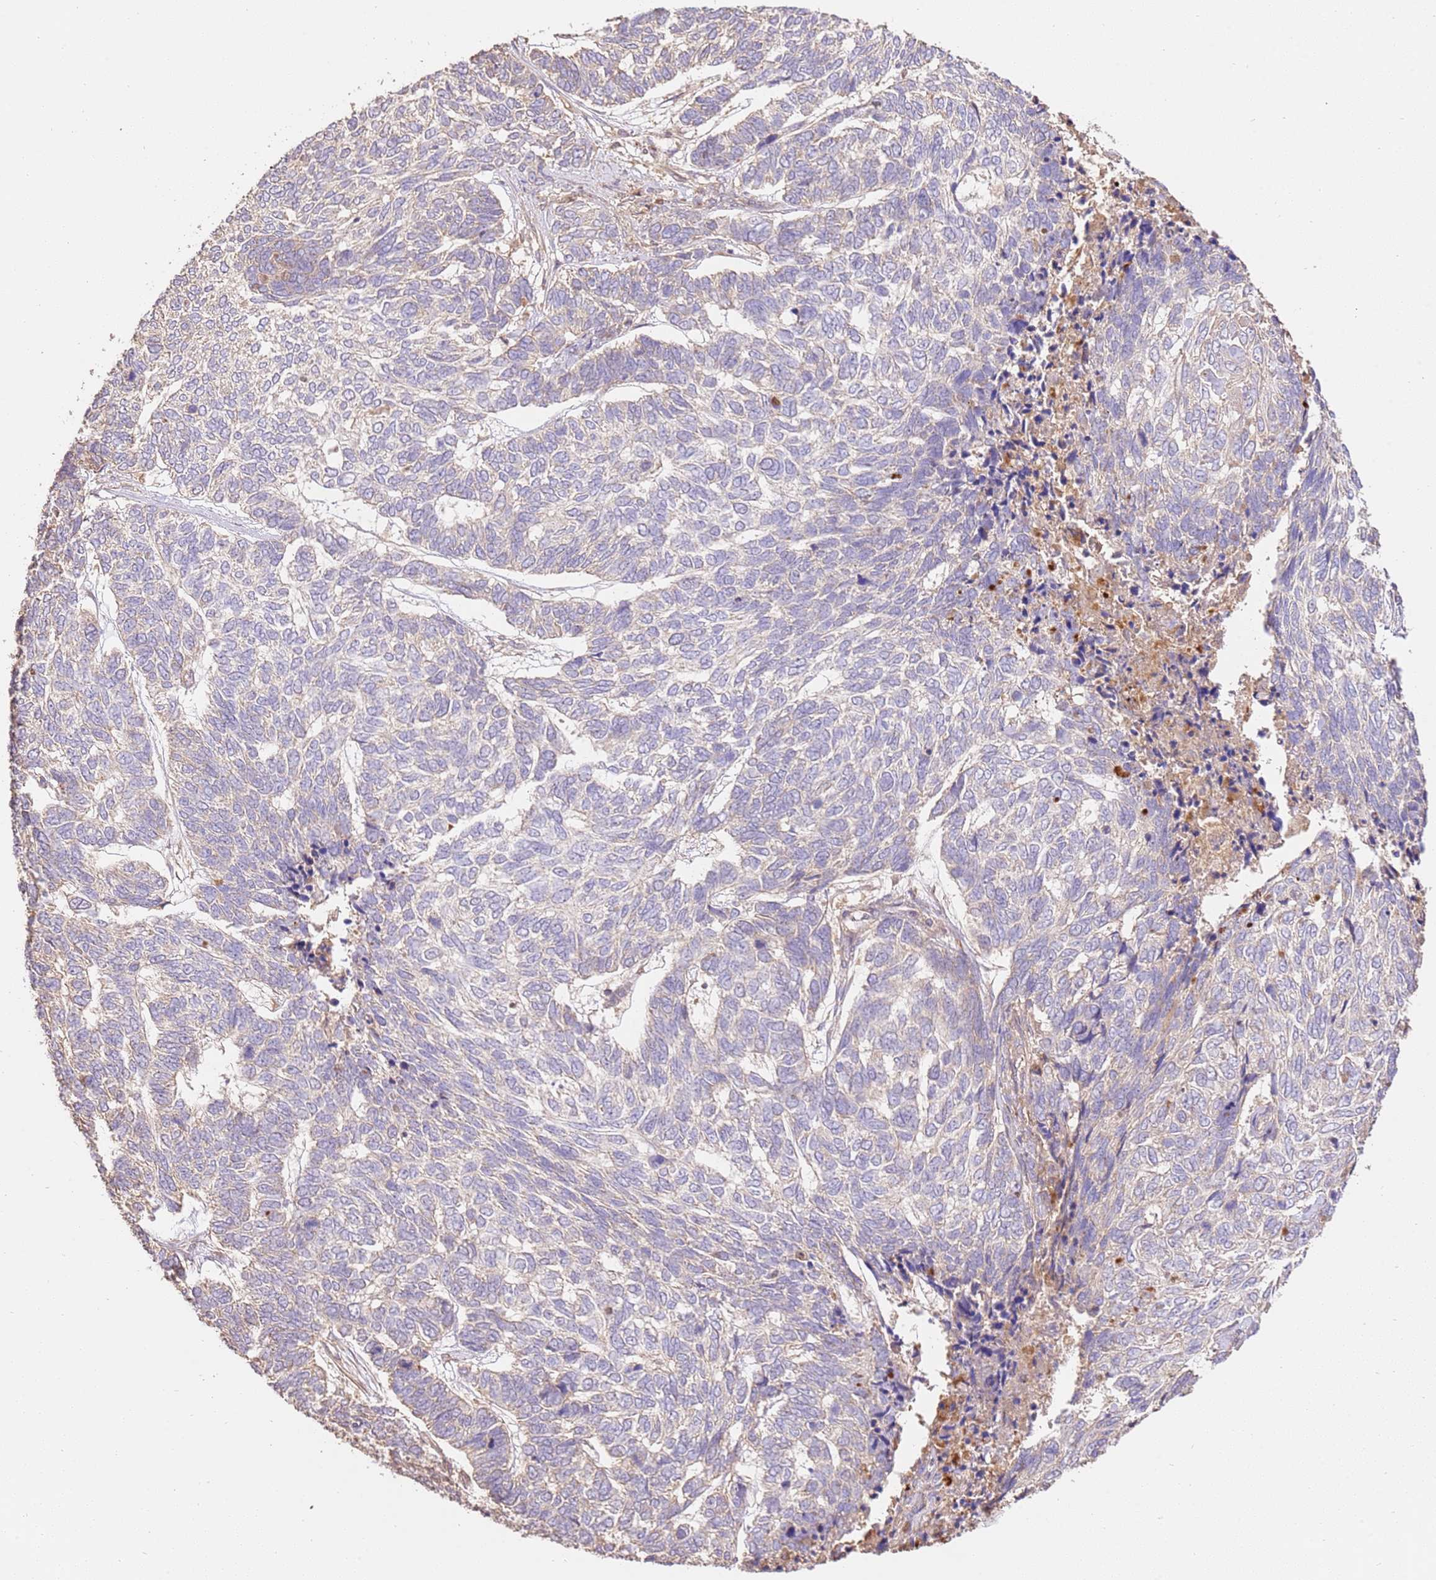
{"staining": {"intensity": "negative", "quantity": "none", "location": "none"}, "tissue": "skin cancer", "cell_type": "Tumor cells", "image_type": "cancer", "snomed": [{"axis": "morphology", "description": "Basal cell carcinoma"}, {"axis": "topography", "description": "Skin"}], "caption": "Histopathology image shows no protein staining in tumor cells of skin cancer tissue.", "gene": "CEP55", "patient": {"sex": "female", "age": 65}}